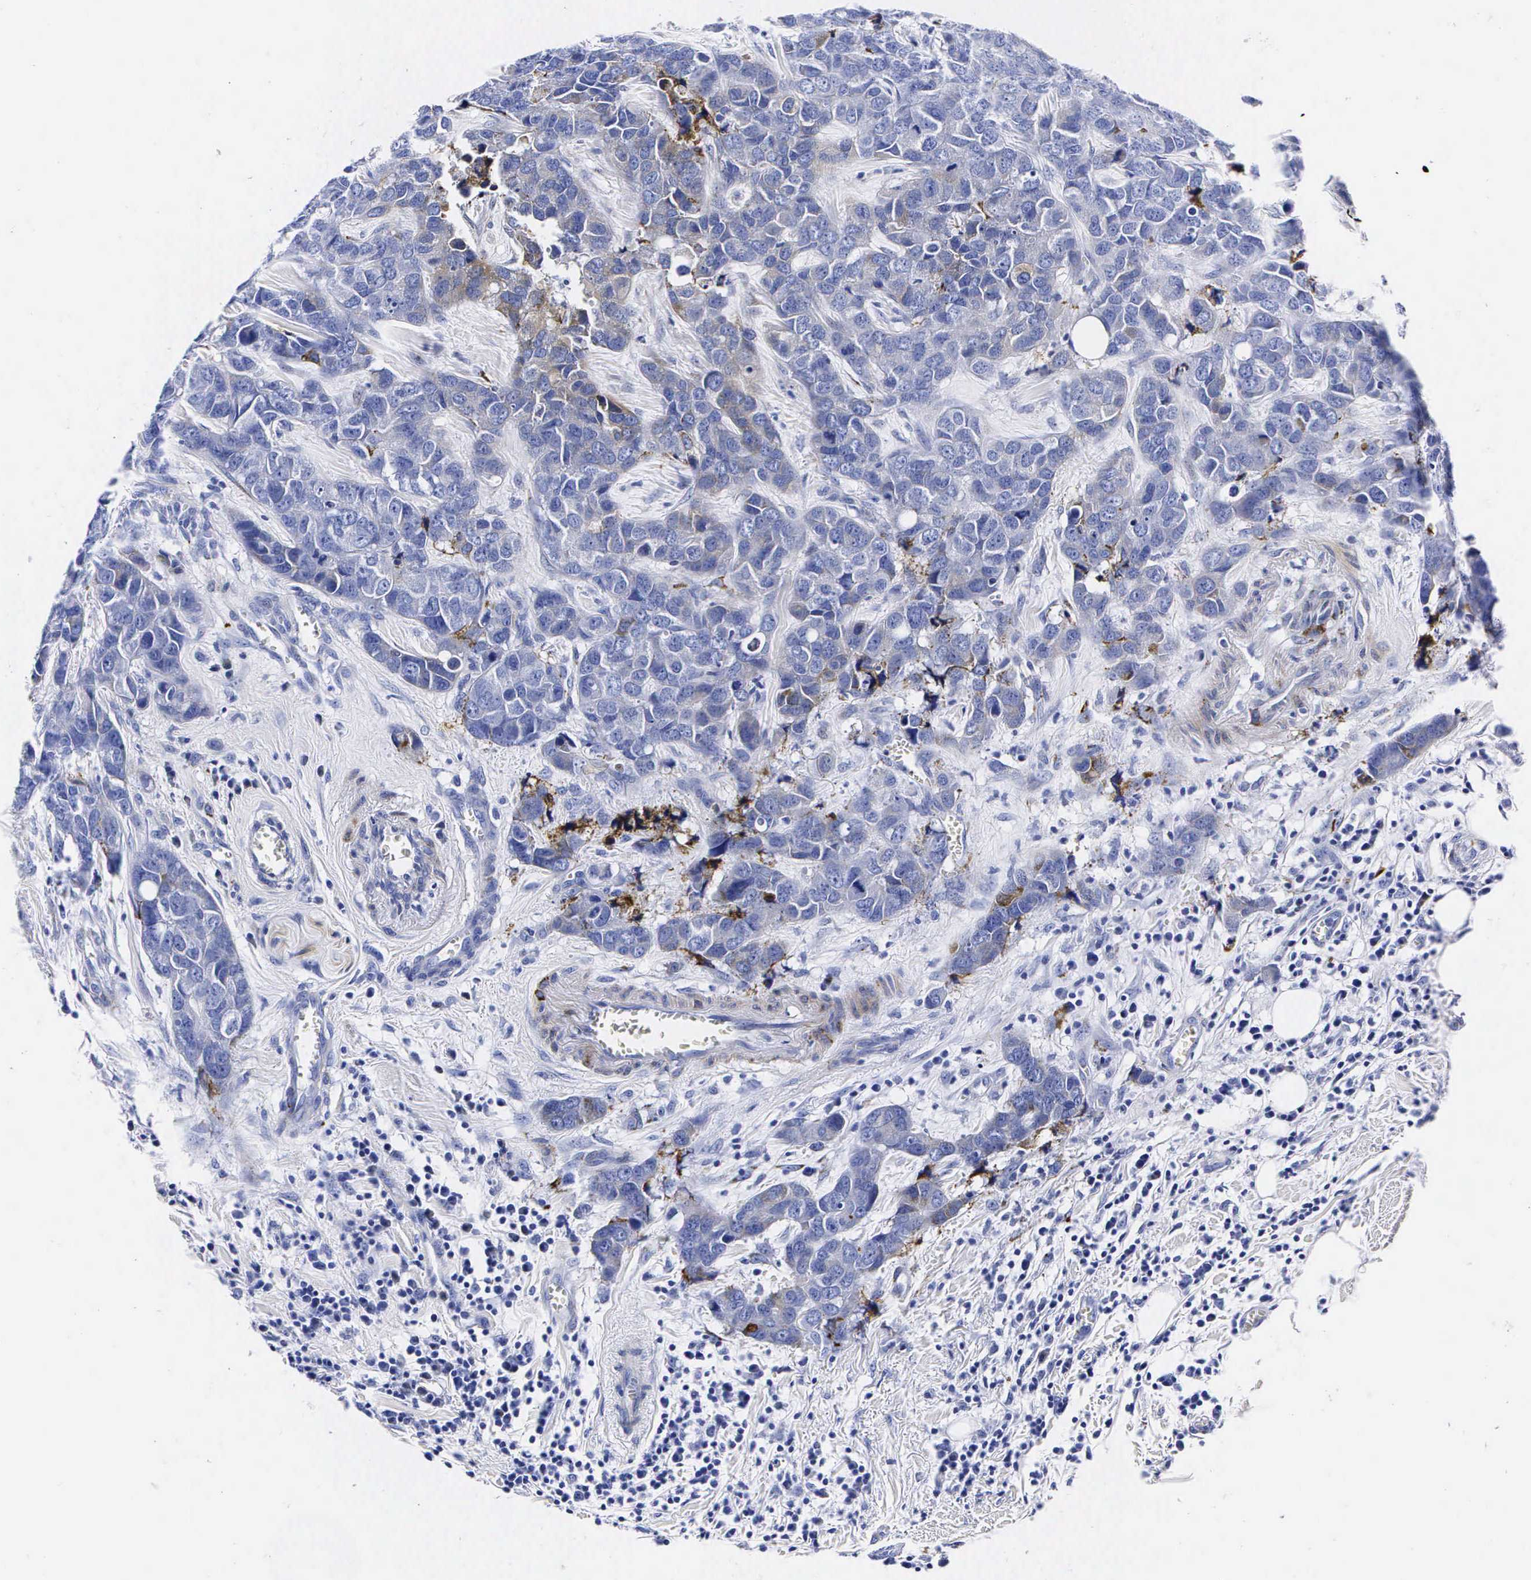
{"staining": {"intensity": "moderate", "quantity": "<25%", "location": "cytoplasmic/membranous"}, "tissue": "breast cancer", "cell_type": "Tumor cells", "image_type": "cancer", "snomed": [{"axis": "morphology", "description": "Duct carcinoma"}, {"axis": "topography", "description": "Breast"}], "caption": "An immunohistochemistry micrograph of tumor tissue is shown. Protein staining in brown highlights moderate cytoplasmic/membranous positivity in breast cancer within tumor cells.", "gene": "ENO2", "patient": {"sex": "female", "age": 91}}